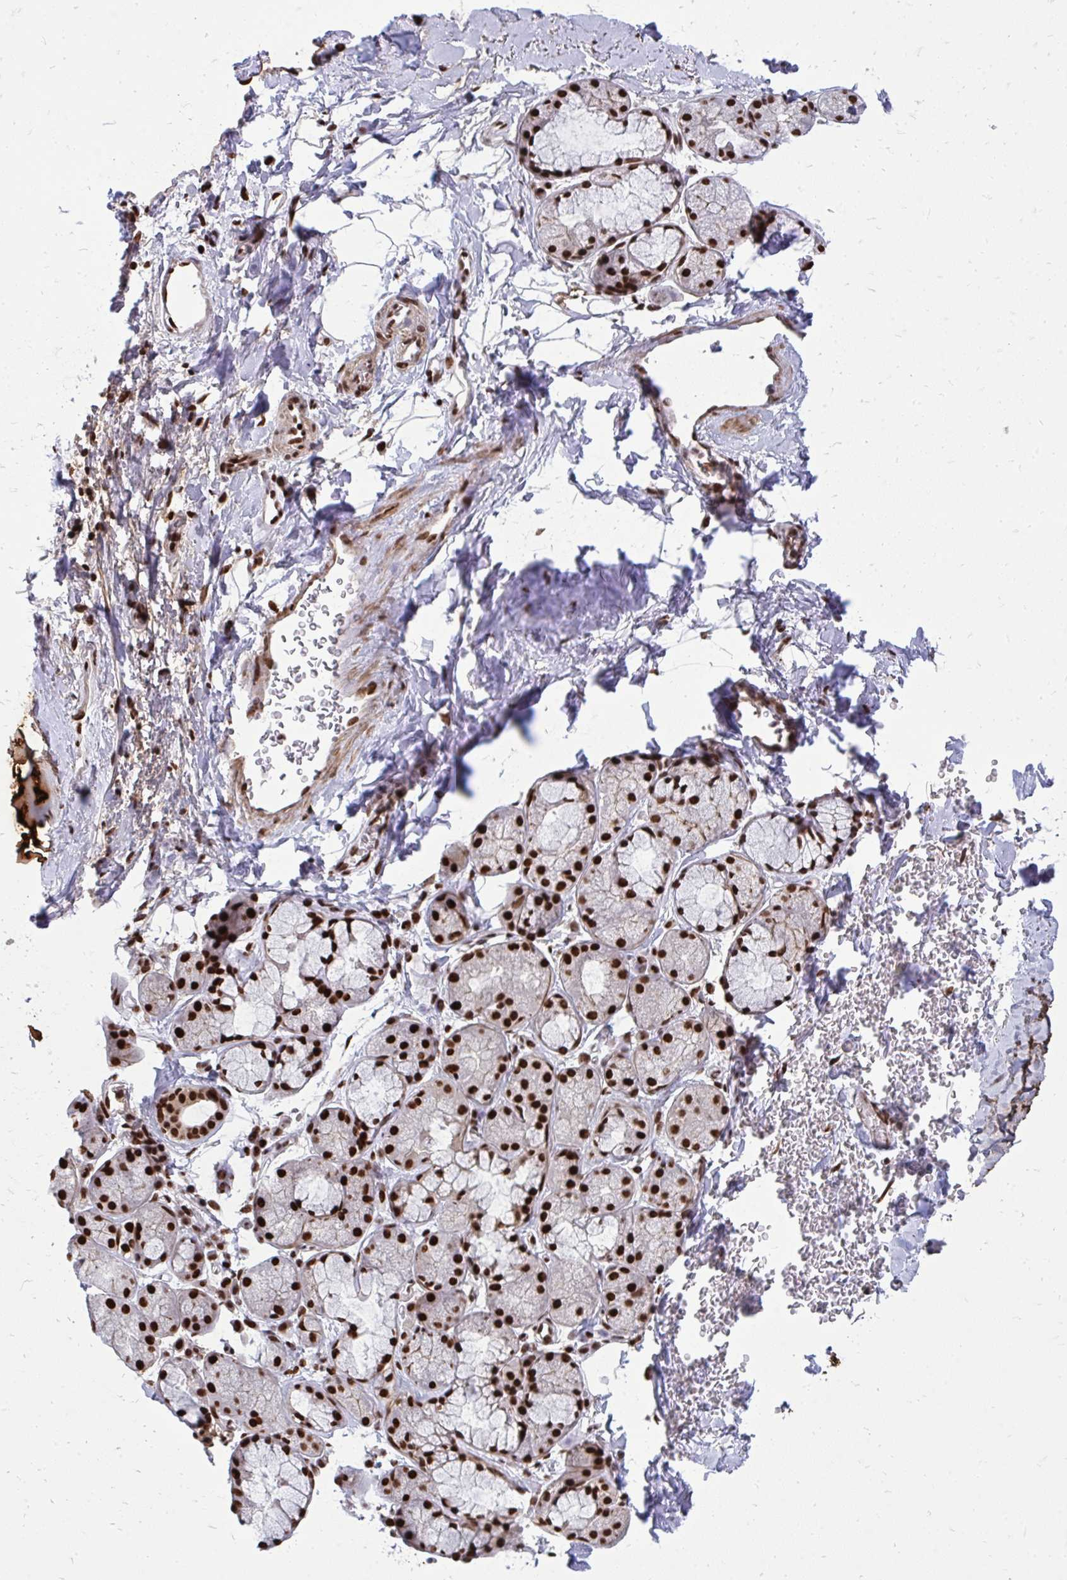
{"staining": {"intensity": "strong", "quantity": ">75%", "location": "cytoplasmic/membranous,nuclear"}, "tissue": "soft tissue", "cell_type": "Chondrocytes", "image_type": "normal", "snomed": [{"axis": "morphology", "description": "Normal tissue, NOS"}, {"axis": "topography", "description": "Lymph node"}, {"axis": "topography", "description": "Cartilage tissue"}, {"axis": "topography", "description": "Bronchus"}], "caption": "Immunohistochemical staining of unremarkable soft tissue shows >75% levels of strong cytoplasmic/membranous,nuclear protein expression in approximately >75% of chondrocytes. (DAB IHC with brightfield microscopy, high magnification).", "gene": "TBL1Y", "patient": {"sex": "female", "age": 70}}